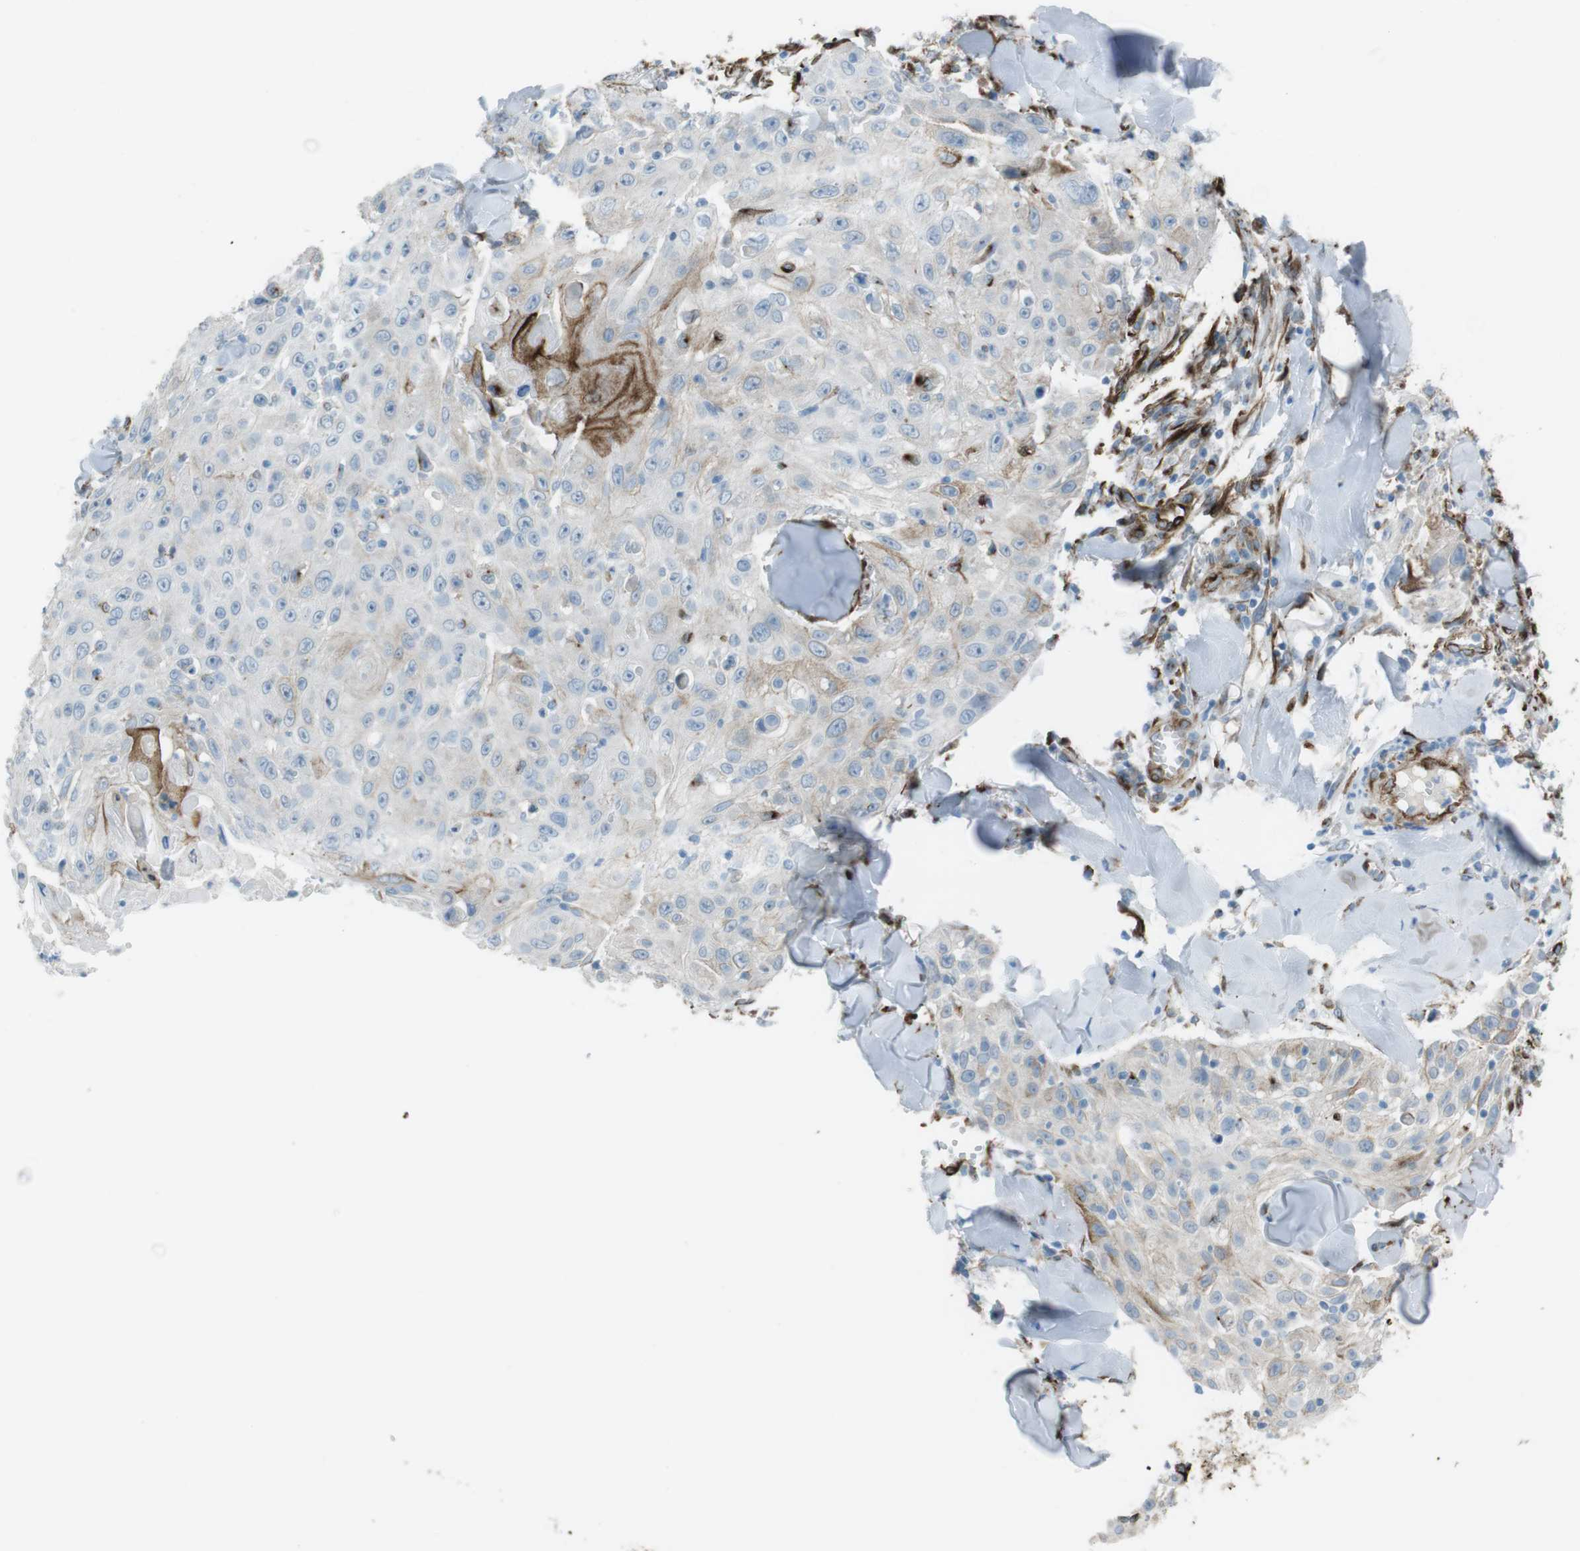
{"staining": {"intensity": "moderate", "quantity": "<25%", "location": "cytoplasmic/membranous"}, "tissue": "skin cancer", "cell_type": "Tumor cells", "image_type": "cancer", "snomed": [{"axis": "morphology", "description": "Squamous cell carcinoma, NOS"}, {"axis": "topography", "description": "Skin"}], "caption": "An image of skin cancer stained for a protein reveals moderate cytoplasmic/membranous brown staining in tumor cells.", "gene": "TUBB2A", "patient": {"sex": "male", "age": 86}}